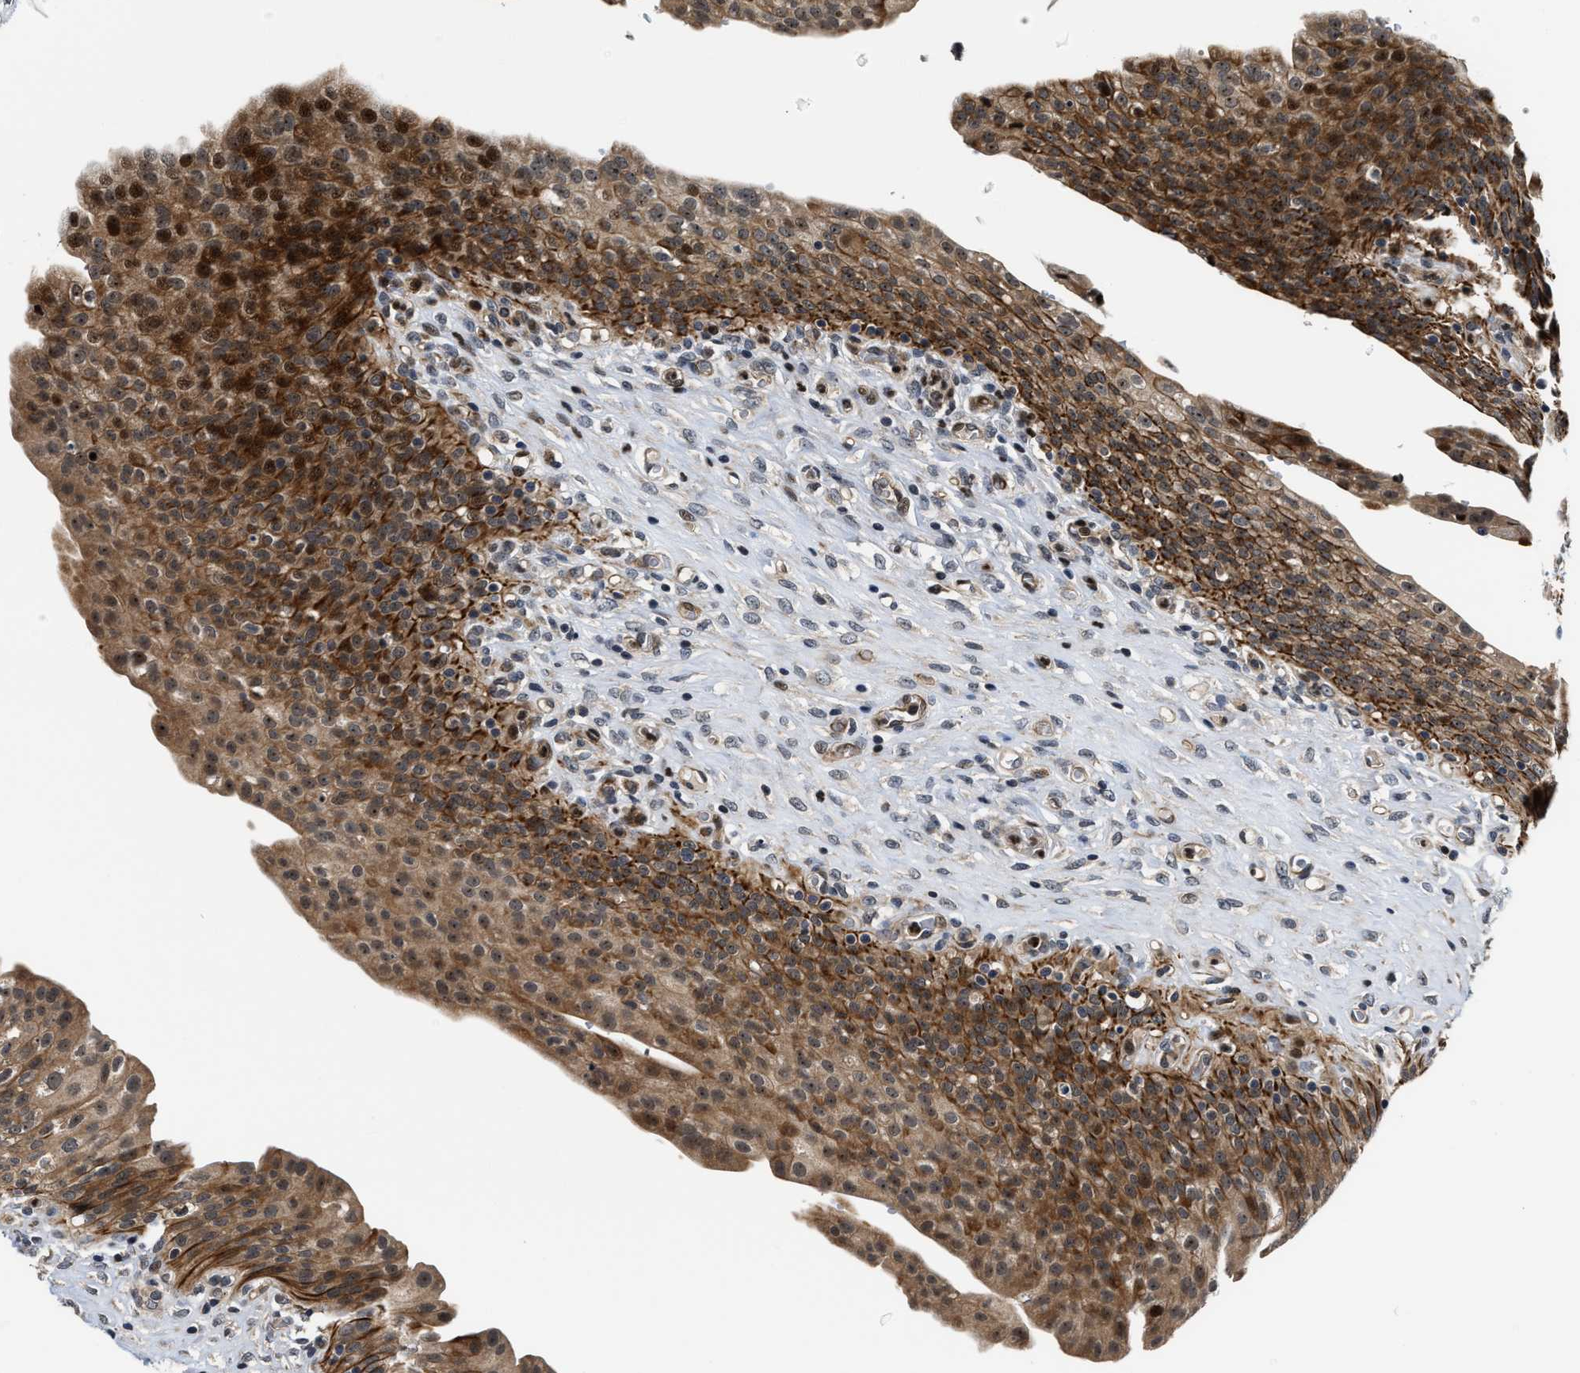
{"staining": {"intensity": "moderate", "quantity": ">75%", "location": "cytoplasmic/membranous,nuclear"}, "tissue": "urinary bladder", "cell_type": "Urothelial cells", "image_type": "normal", "snomed": [{"axis": "morphology", "description": "Urothelial carcinoma, High grade"}, {"axis": "topography", "description": "Urinary bladder"}], "caption": "Moderate cytoplasmic/membranous,nuclear protein staining is seen in approximately >75% of urothelial cells in urinary bladder. Ihc stains the protein in brown and the nuclei are stained blue.", "gene": "ALDH3A2", "patient": {"sex": "male", "age": 46}}